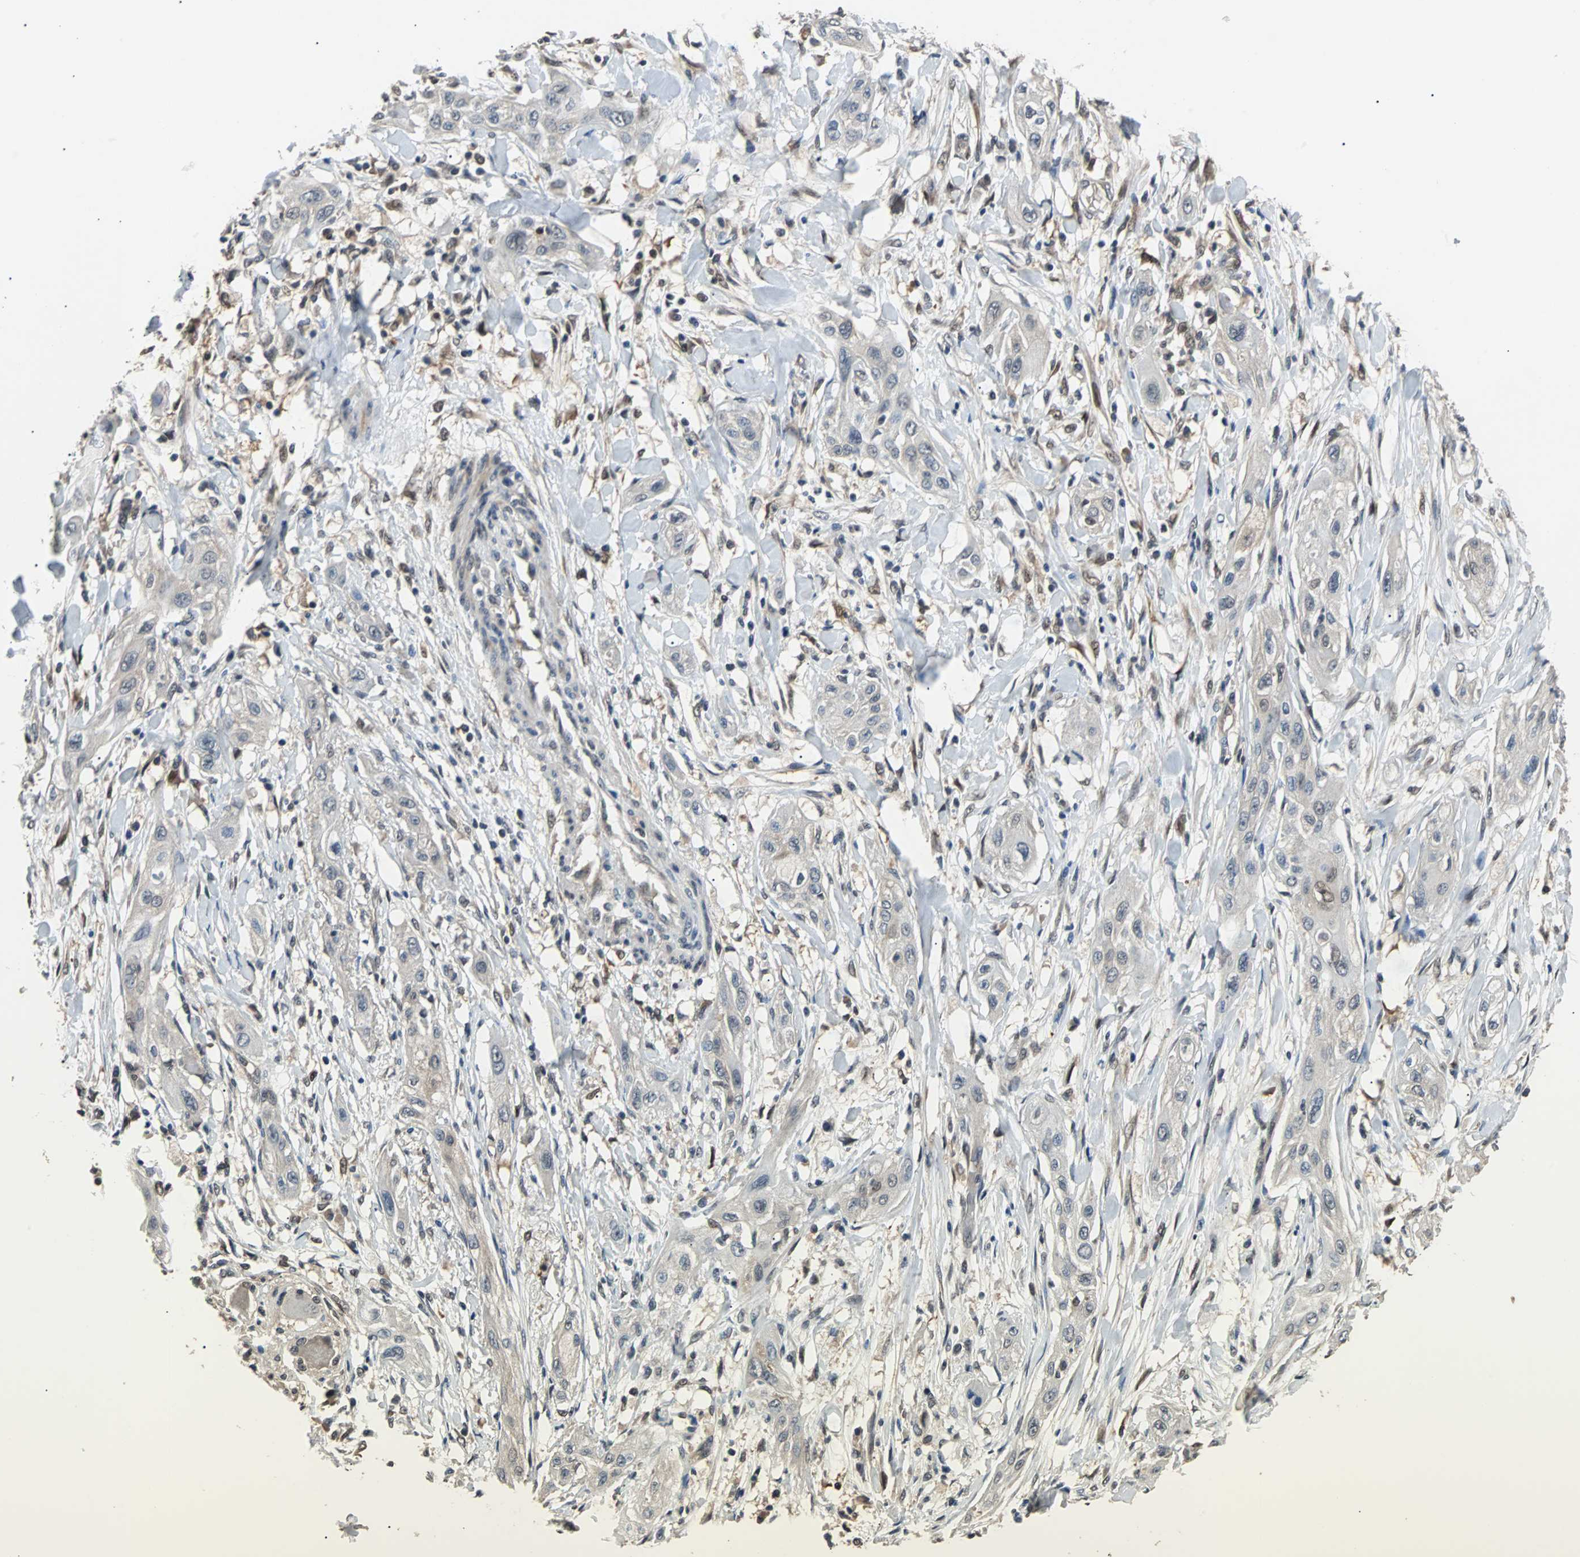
{"staining": {"intensity": "weak", "quantity": "<25%", "location": "cytoplasmic/membranous"}, "tissue": "lung cancer", "cell_type": "Tumor cells", "image_type": "cancer", "snomed": [{"axis": "morphology", "description": "Squamous cell carcinoma, NOS"}, {"axis": "topography", "description": "Lung"}], "caption": "Lung squamous cell carcinoma was stained to show a protein in brown. There is no significant staining in tumor cells. Nuclei are stained in blue.", "gene": "PRDX6", "patient": {"sex": "female", "age": 47}}